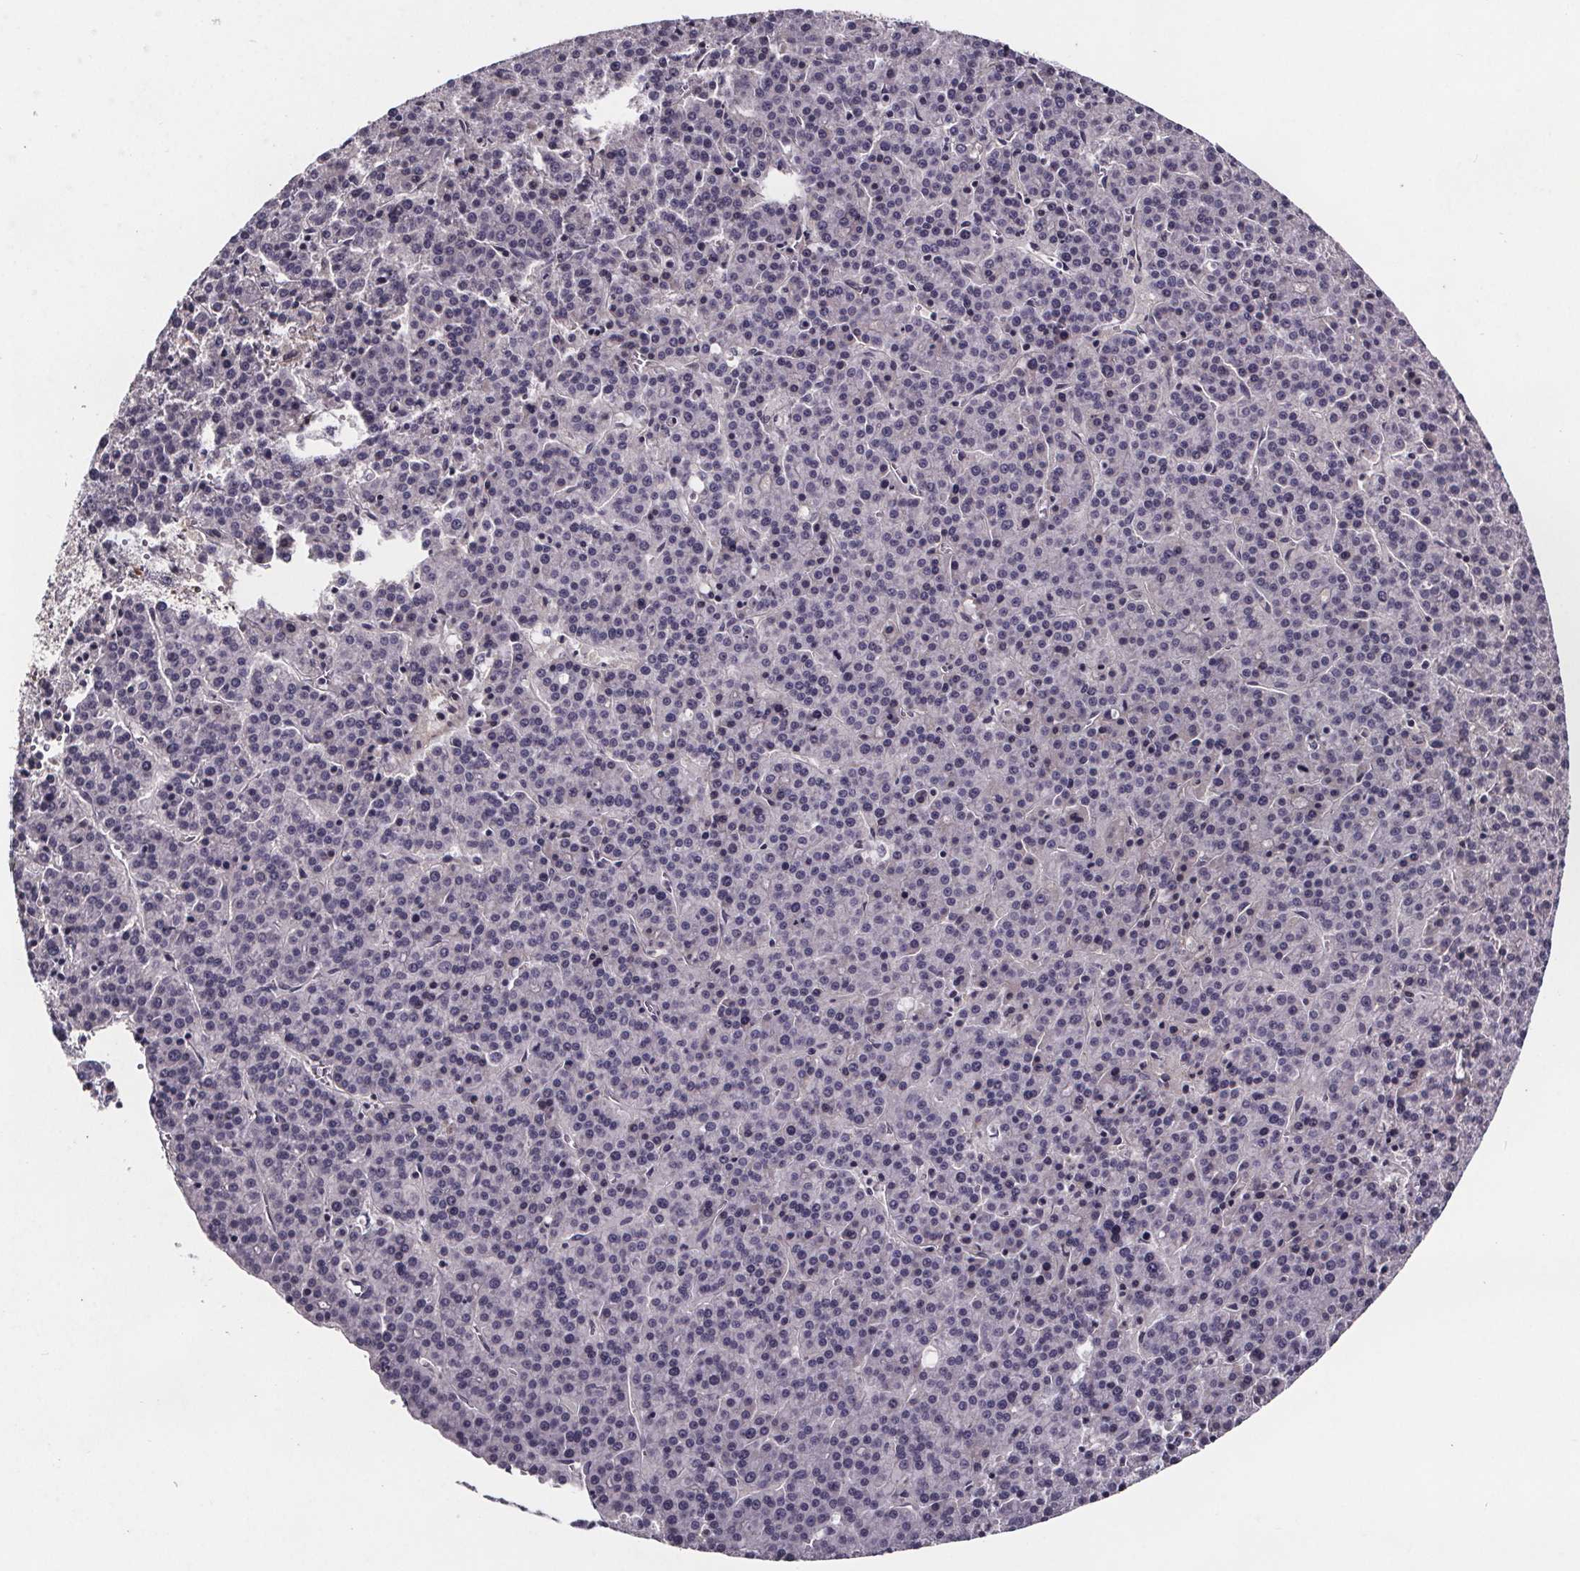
{"staining": {"intensity": "negative", "quantity": "none", "location": "none"}, "tissue": "liver cancer", "cell_type": "Tumor cells", "image_type": "cancer", "snomed": [{"axis": "morphology", "description": "Carcinoma, Hepatocellular, NOS"}, {"axis": "topography", "description": "Liver"}], "caption": "Tumor cells show no significant expression in liver cancer.", "gene": "NPHP4", "patient": {"sex": "female", "age": 58}}